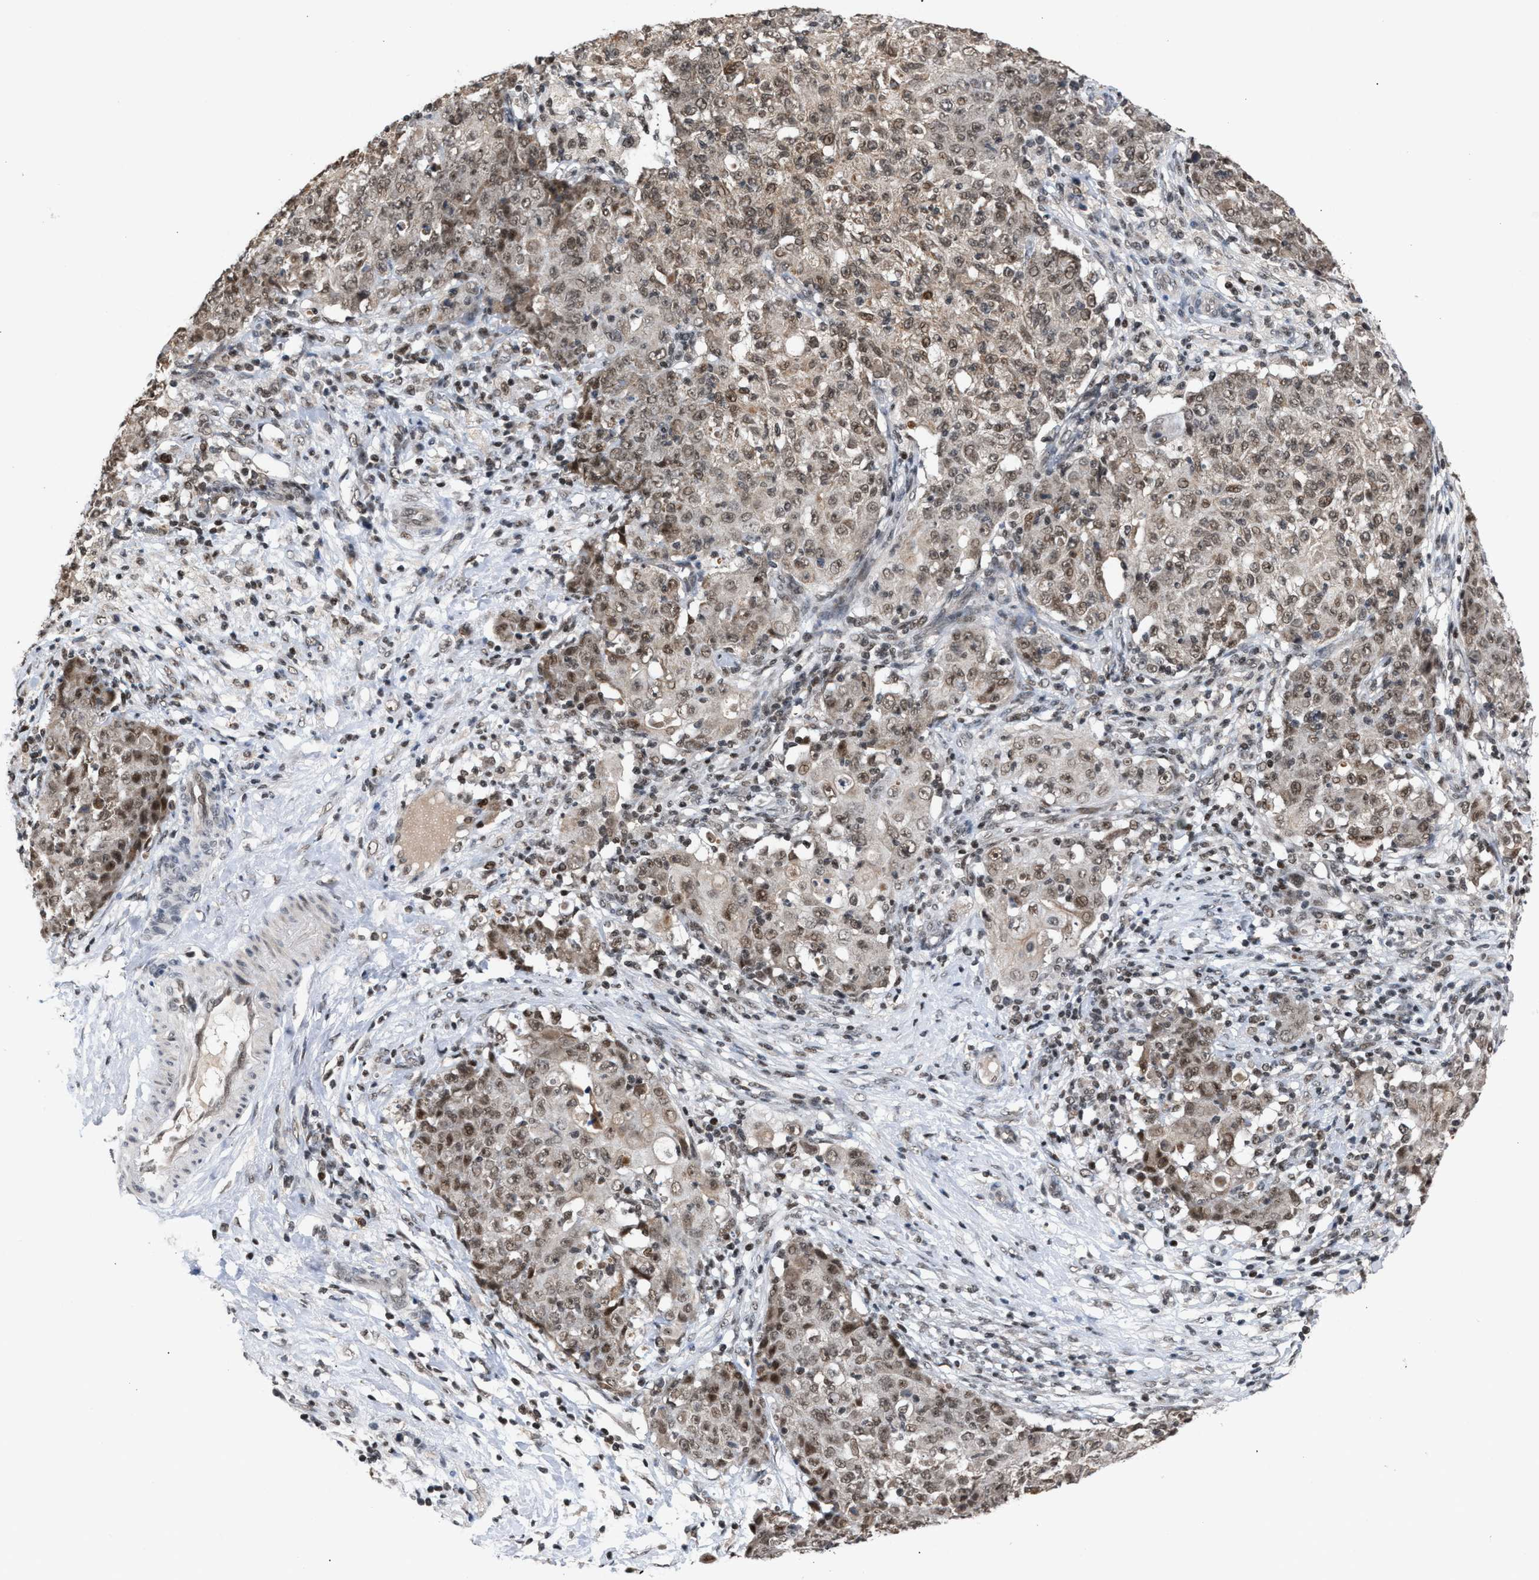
{"staining": {"intensity": "weak", "quantity": ">75%", "location": "cytoplasmic/membranous,nuclear"}, "tissue": "ovarian cancer", "cell_type": "Tumor cells", "image_type": "cancer", "snomed": [{"axis": "morphology", "description": "Carcinoma, endometroid"}, {"axis": "topography", "description": "Ovary"}], "caption": "Human ovarian cancer (endometroid carcinoma) stained for a protein (brown) exhibits weak cytoplasmic/membranous and nuclear positive positivity in approximately >75% of tumor cells.", "gene": "C9orf78", "patient": {"sex": "female", "age": 42}}